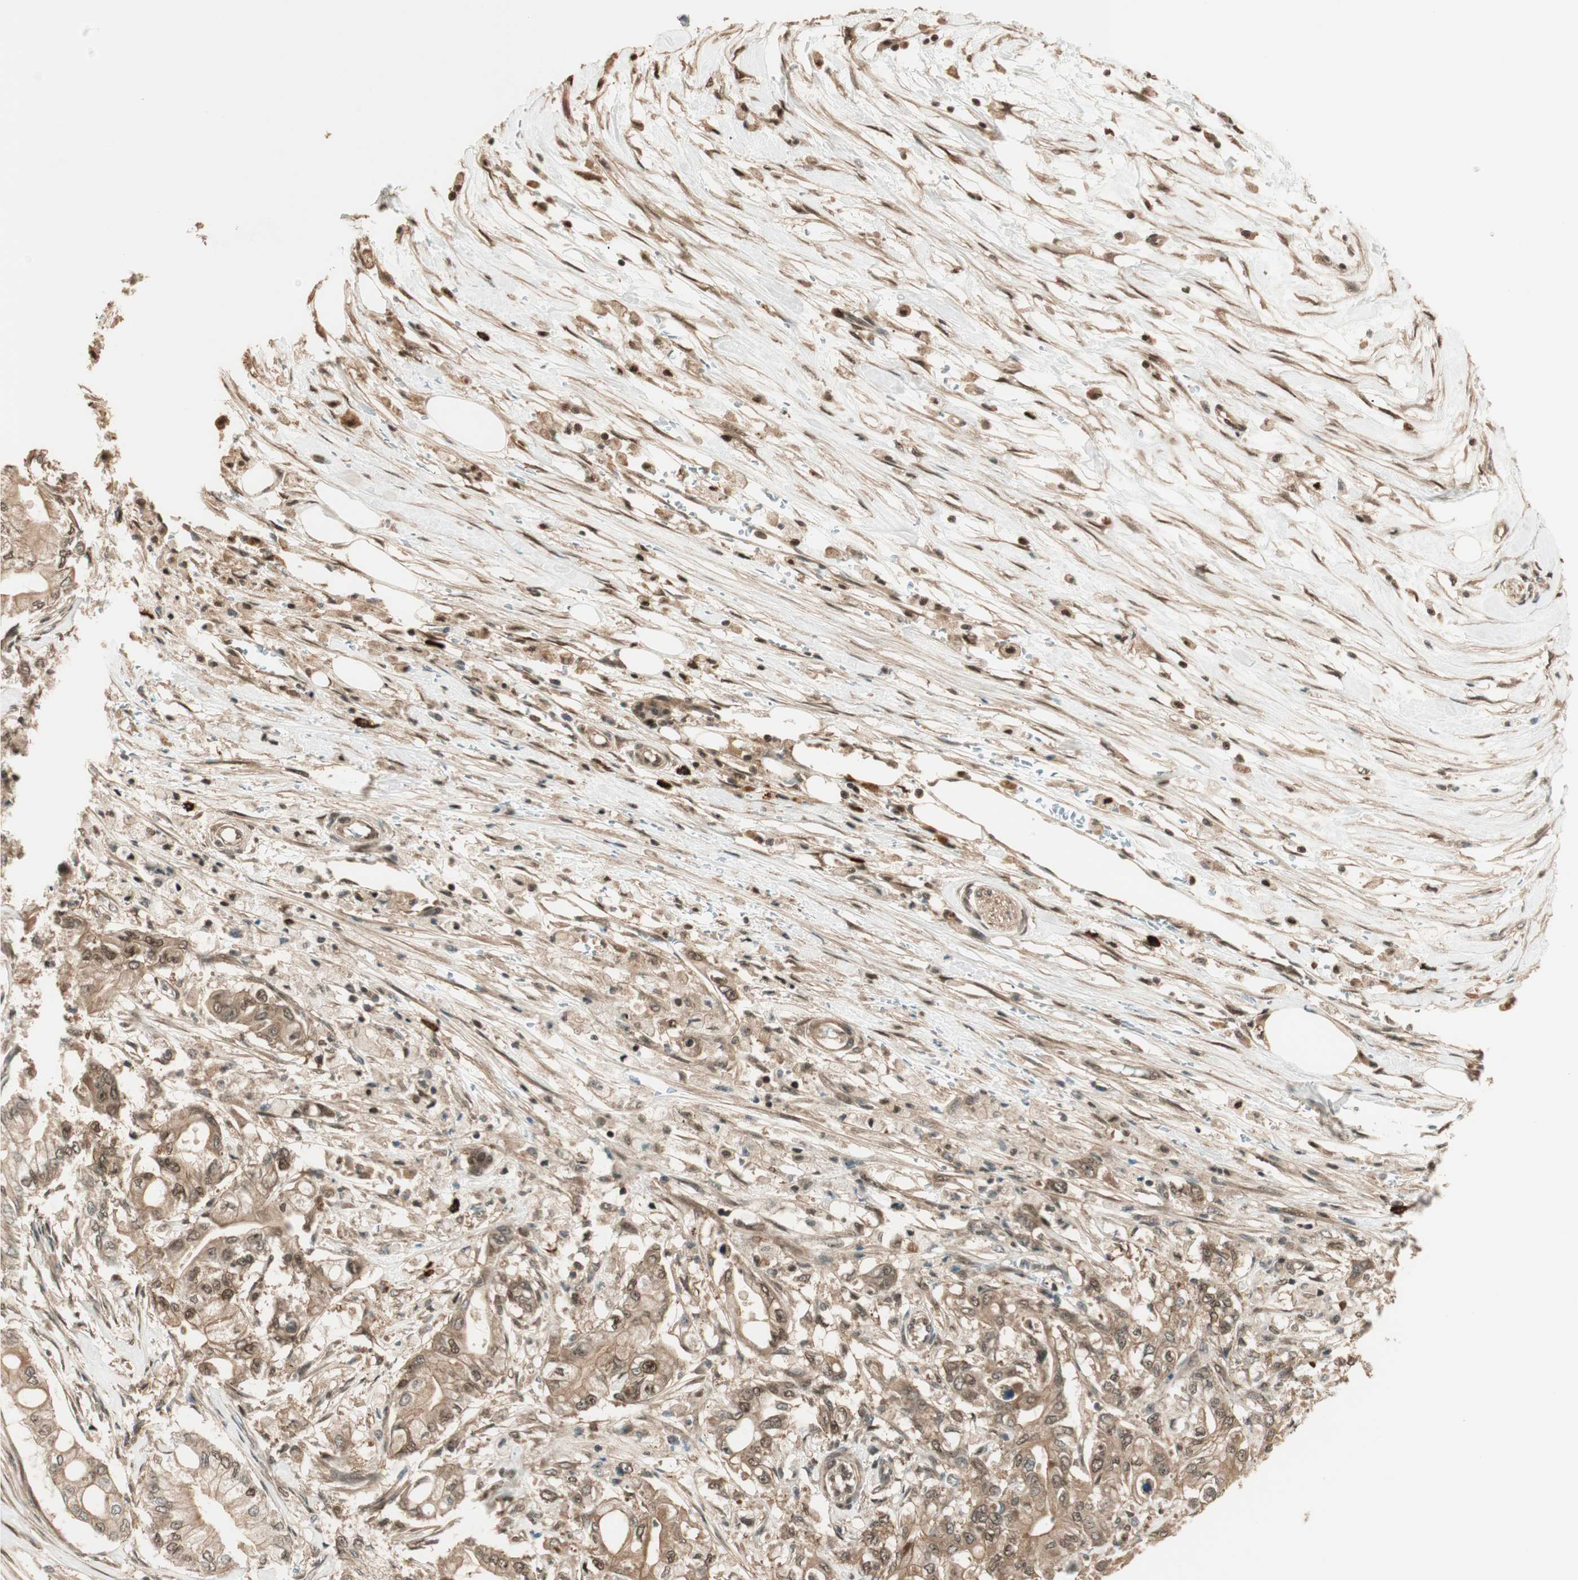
{"staining": {"intensity": "moderate", "quantity": ">75%", "location": "cytoplasmic/membranous,nuclear"}, "tissue": "pancreatic cancer", "cell_type": "Tumor cells", "image_type": "cancer", "snomed": [{"axis": "morphology", "description": "Adenocarcinoma, NOS"}, {"axis": "topography", "description": "Pancreas"}], "caption": "There is medium levels of moderate cytoplasmic/membranous and nuclear staining in tumor cells of pancreatic cancer, as demonstrated by immunohistochemical staining (brown color).", "gene": "ZNF443", "patient": {"sex": "male", "age": 70}}